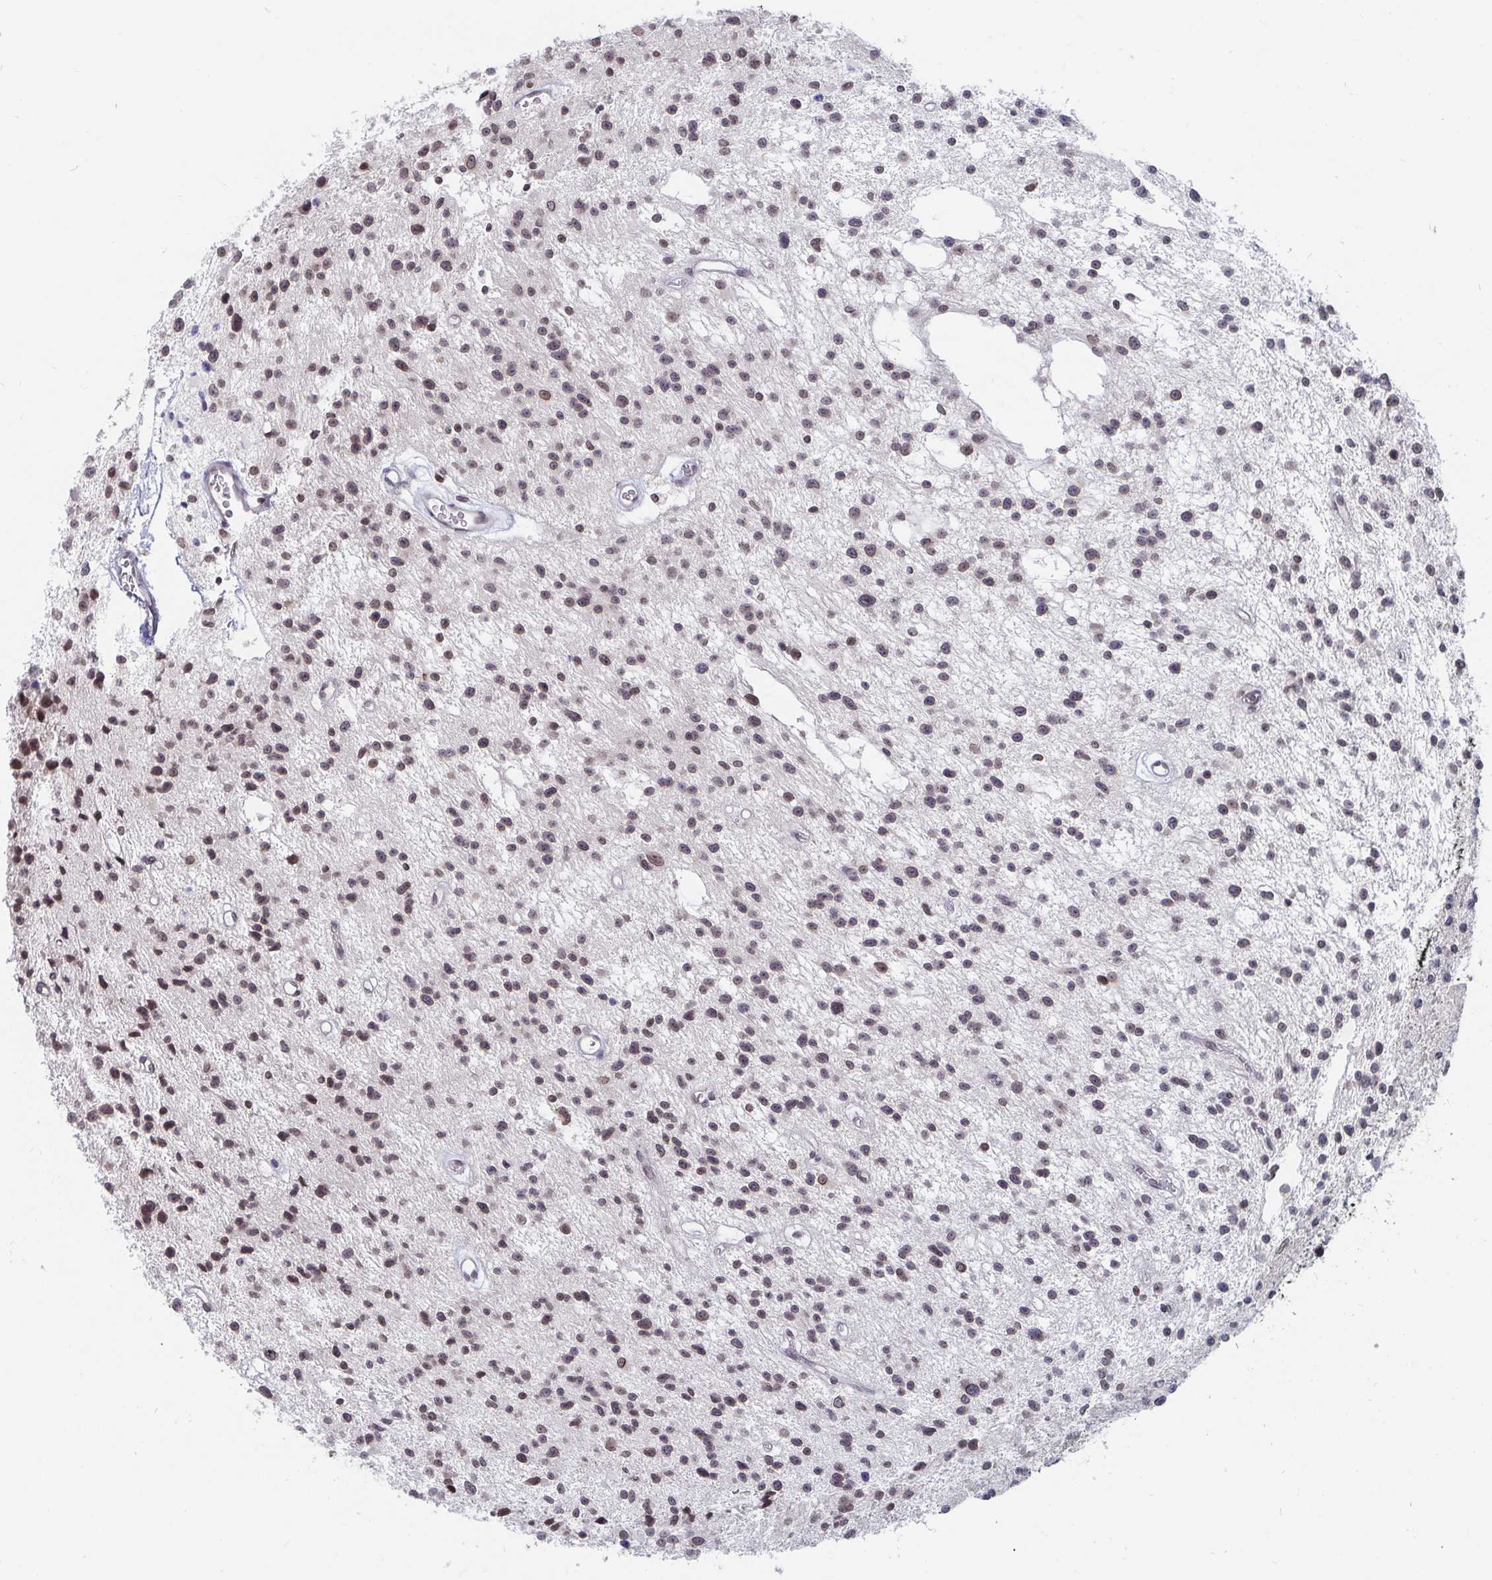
{"staining": {"intensity": "weak", "quantity": "25%-75%", "location": "nuclear"}, "tissue": "glioma", "cell_type": "Tumor cells", "image_type": "cancer", "snomed": [{"axis": "morphology", "description": "Glioma, malignant, Low grade"}, {"axis": "topography", "description": "Brain"}], "caption": "Glioma was stained to show a protein in brown. There is low levels of weak nuclear staining in approximately 25%-75% of tumor cells. (DAB IHC with brightfield microscopy, high magnification).", "gene": "TRIP12", "patient": {"sex": "male", "age": 43}}